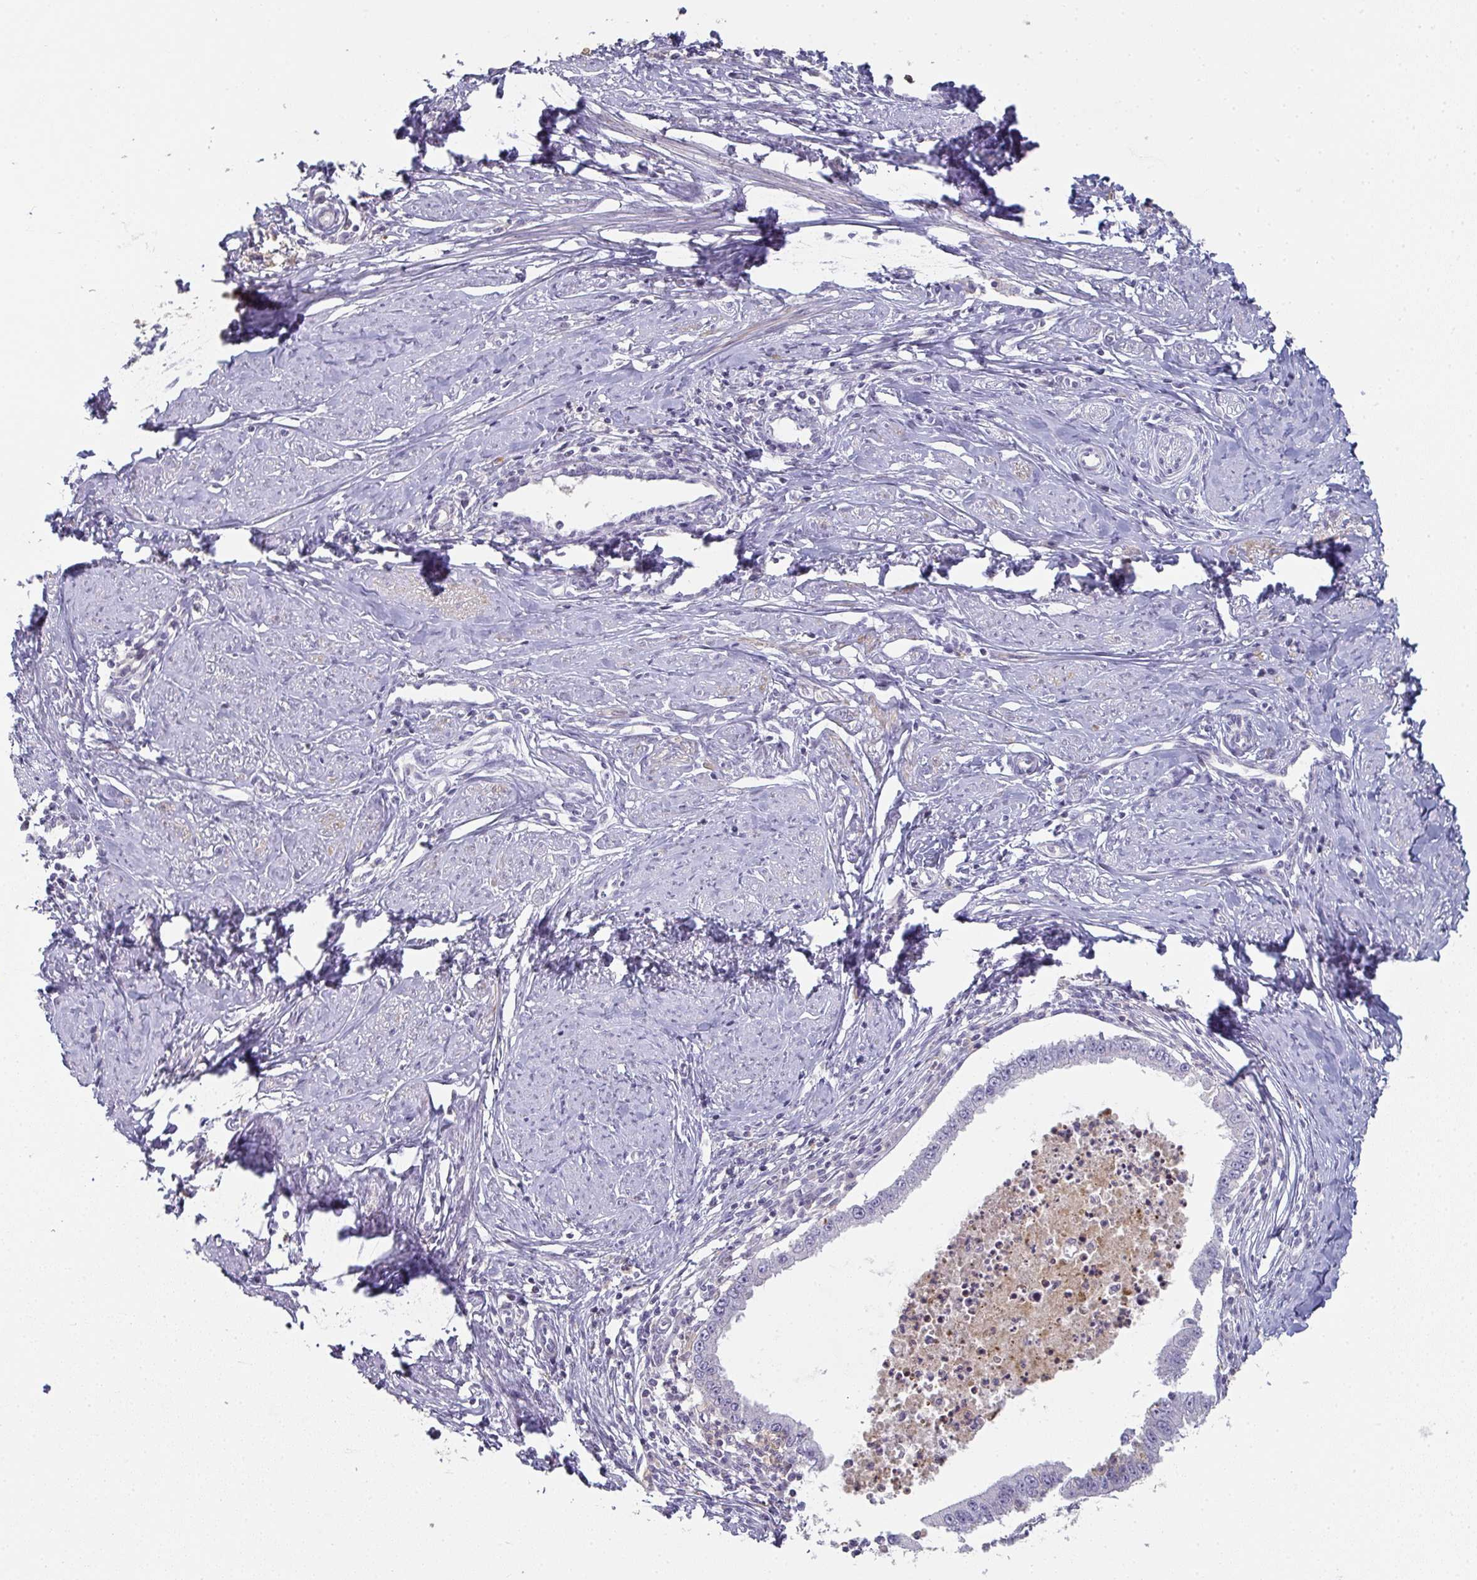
{"staining": {"intensity": "negative", "quantity": "none", "location": "none"}, "tissue": "cervical cancer", "cell_type": "Tumor cells", "image_type": "cancer", "snomed": [{"axis": "morphology", "description": "Adenocarcinoma, NOS"}, {"axis": "topography", "description": "Cervix"}], "caption": "Cervical cancer was stained to show a protein in brown. There is no significant staining in tumor cells.", "gene": "A1CF", "patient": {"sex": "female", "age": 36}}